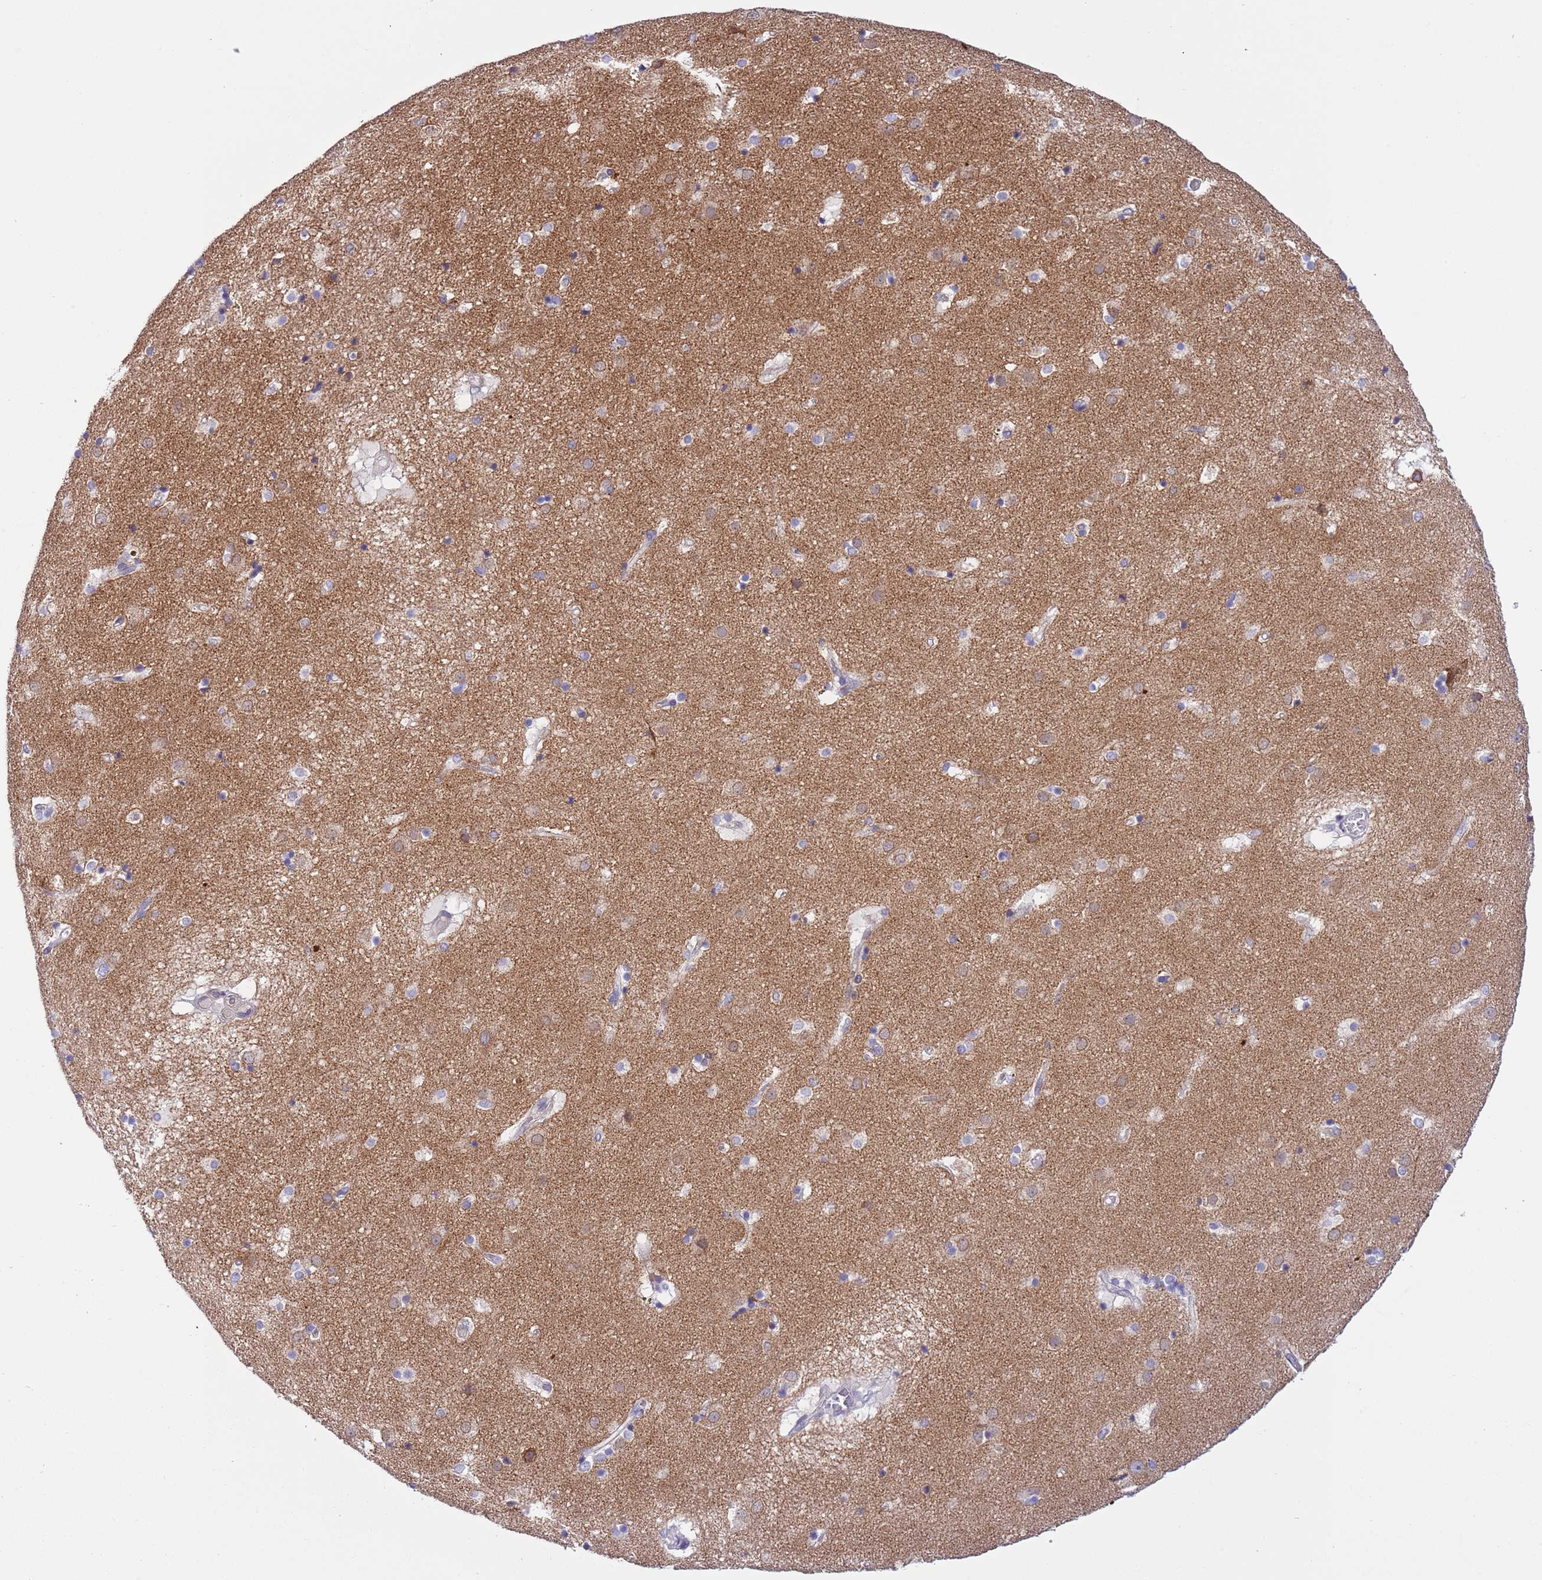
{"staining": {"intensity": "negative", "quantity": "none", "location": "none"}, "tissue": "caudate", "cell_type": "Glial cells", "image_type": "normal", "snomed": [{"axis": "morphology", "description": "Normal tissue, NOS"}, {"axis": "topography", "description": "Lateral ventricle wall"}], "caption": "Immunohistochemistry (IHC) photomicrograph of normal caudate: human caudate stained with DAB (3,3'-diaminobenzidine) displays no significant protein positivity in glial cells.", "gene": "NET1", "patient": {"sex": "male", "age": 70}}